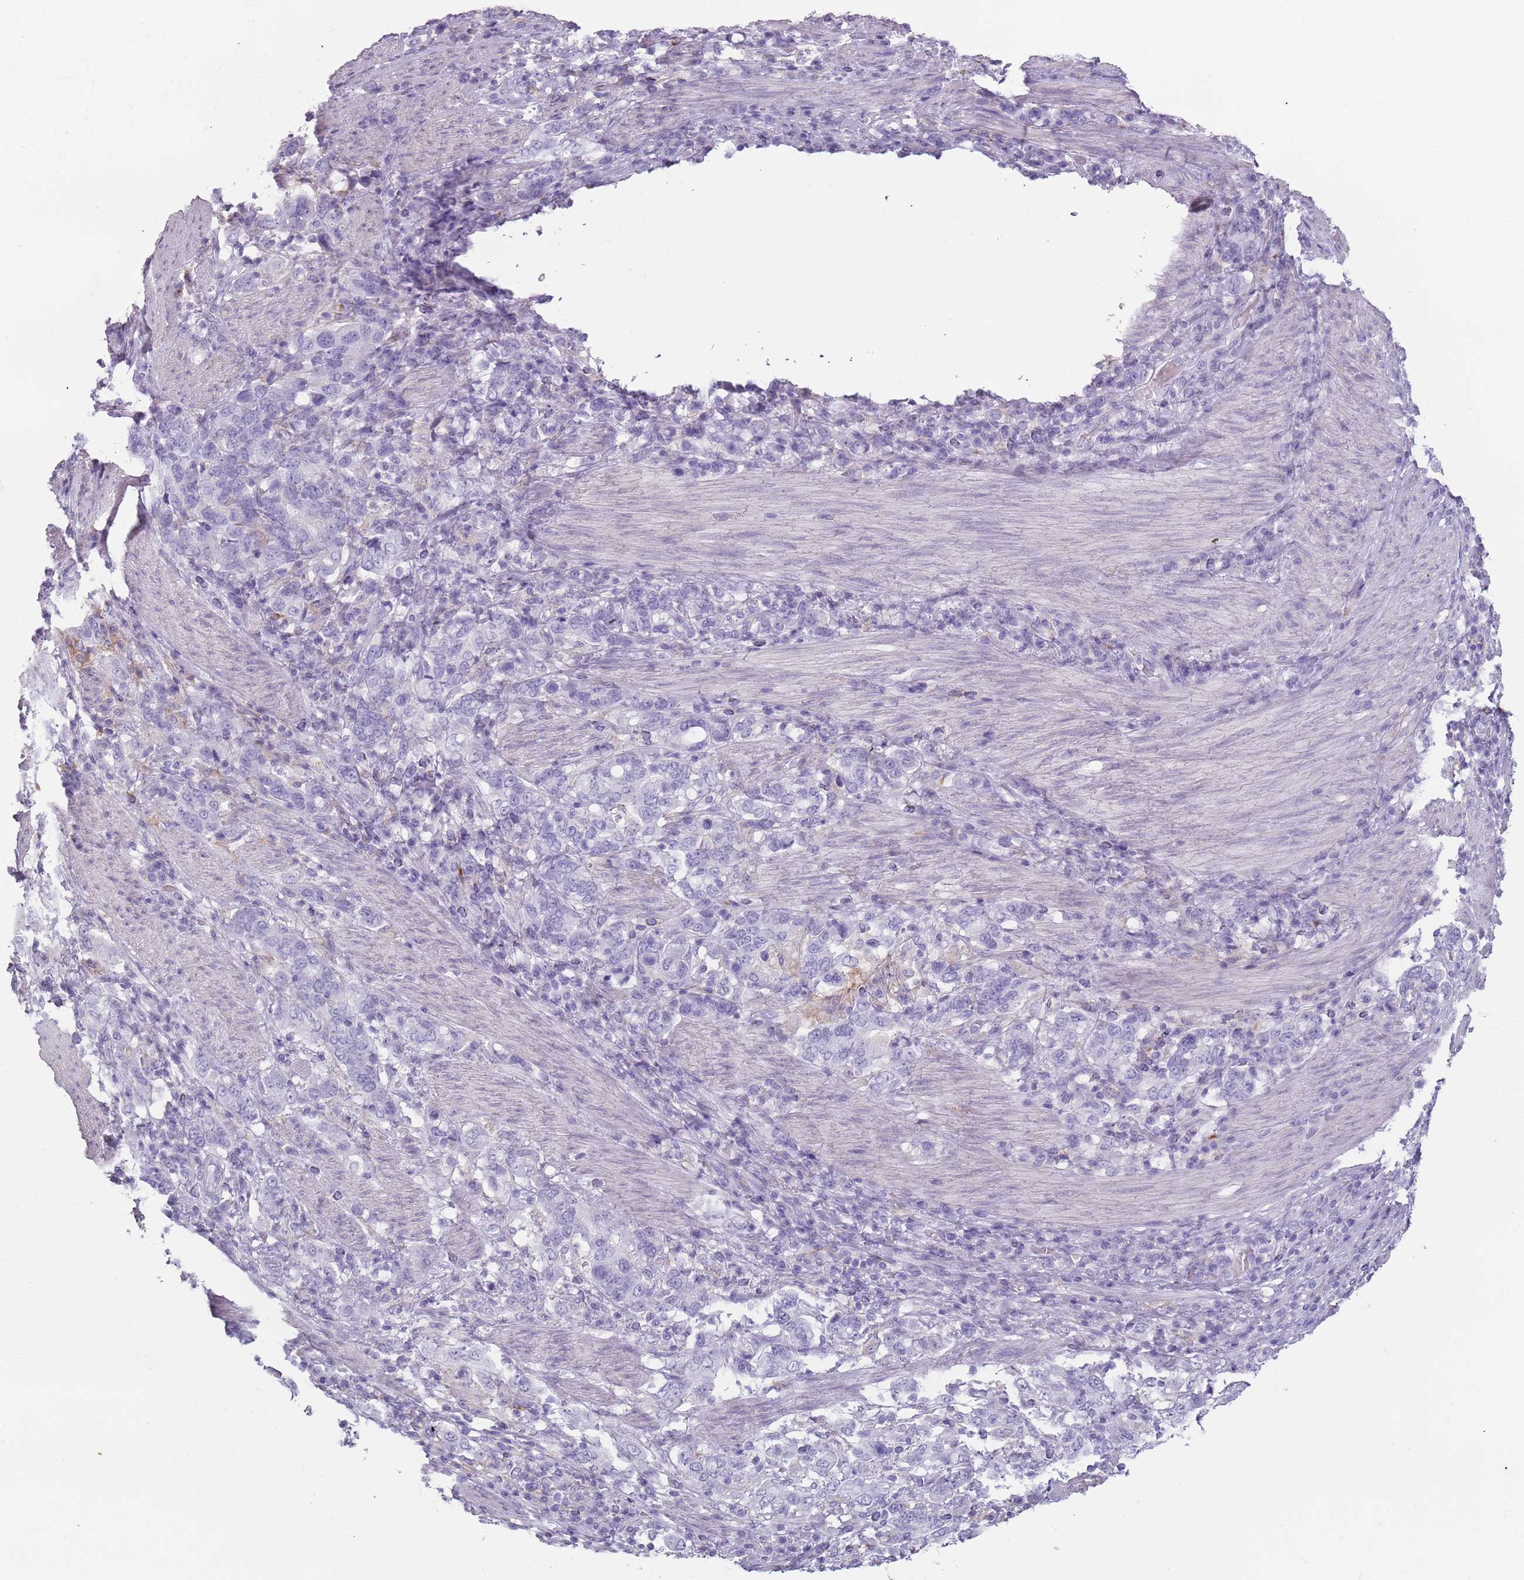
{"staining": {"intensity": "negative", "quantity": "none", "location": "none"}, "tissue": "stomach cancer", "cell_type": "Tumor cells", "image_type": "cancer", "snomed": [{"axis": "morphology", "description": "Adenocarcinoma, NOS"}, {"axis": "topography", "description": "Stomach, upper"}, {"axis": "topography", "description": "Stomach"}], "caption": "Immunohistochemistry of adenocarcinoma (stomach) displays no expression in tumor cells.", "gene": "COLEC12", "patient": {"sex": "male", "age": 62}}